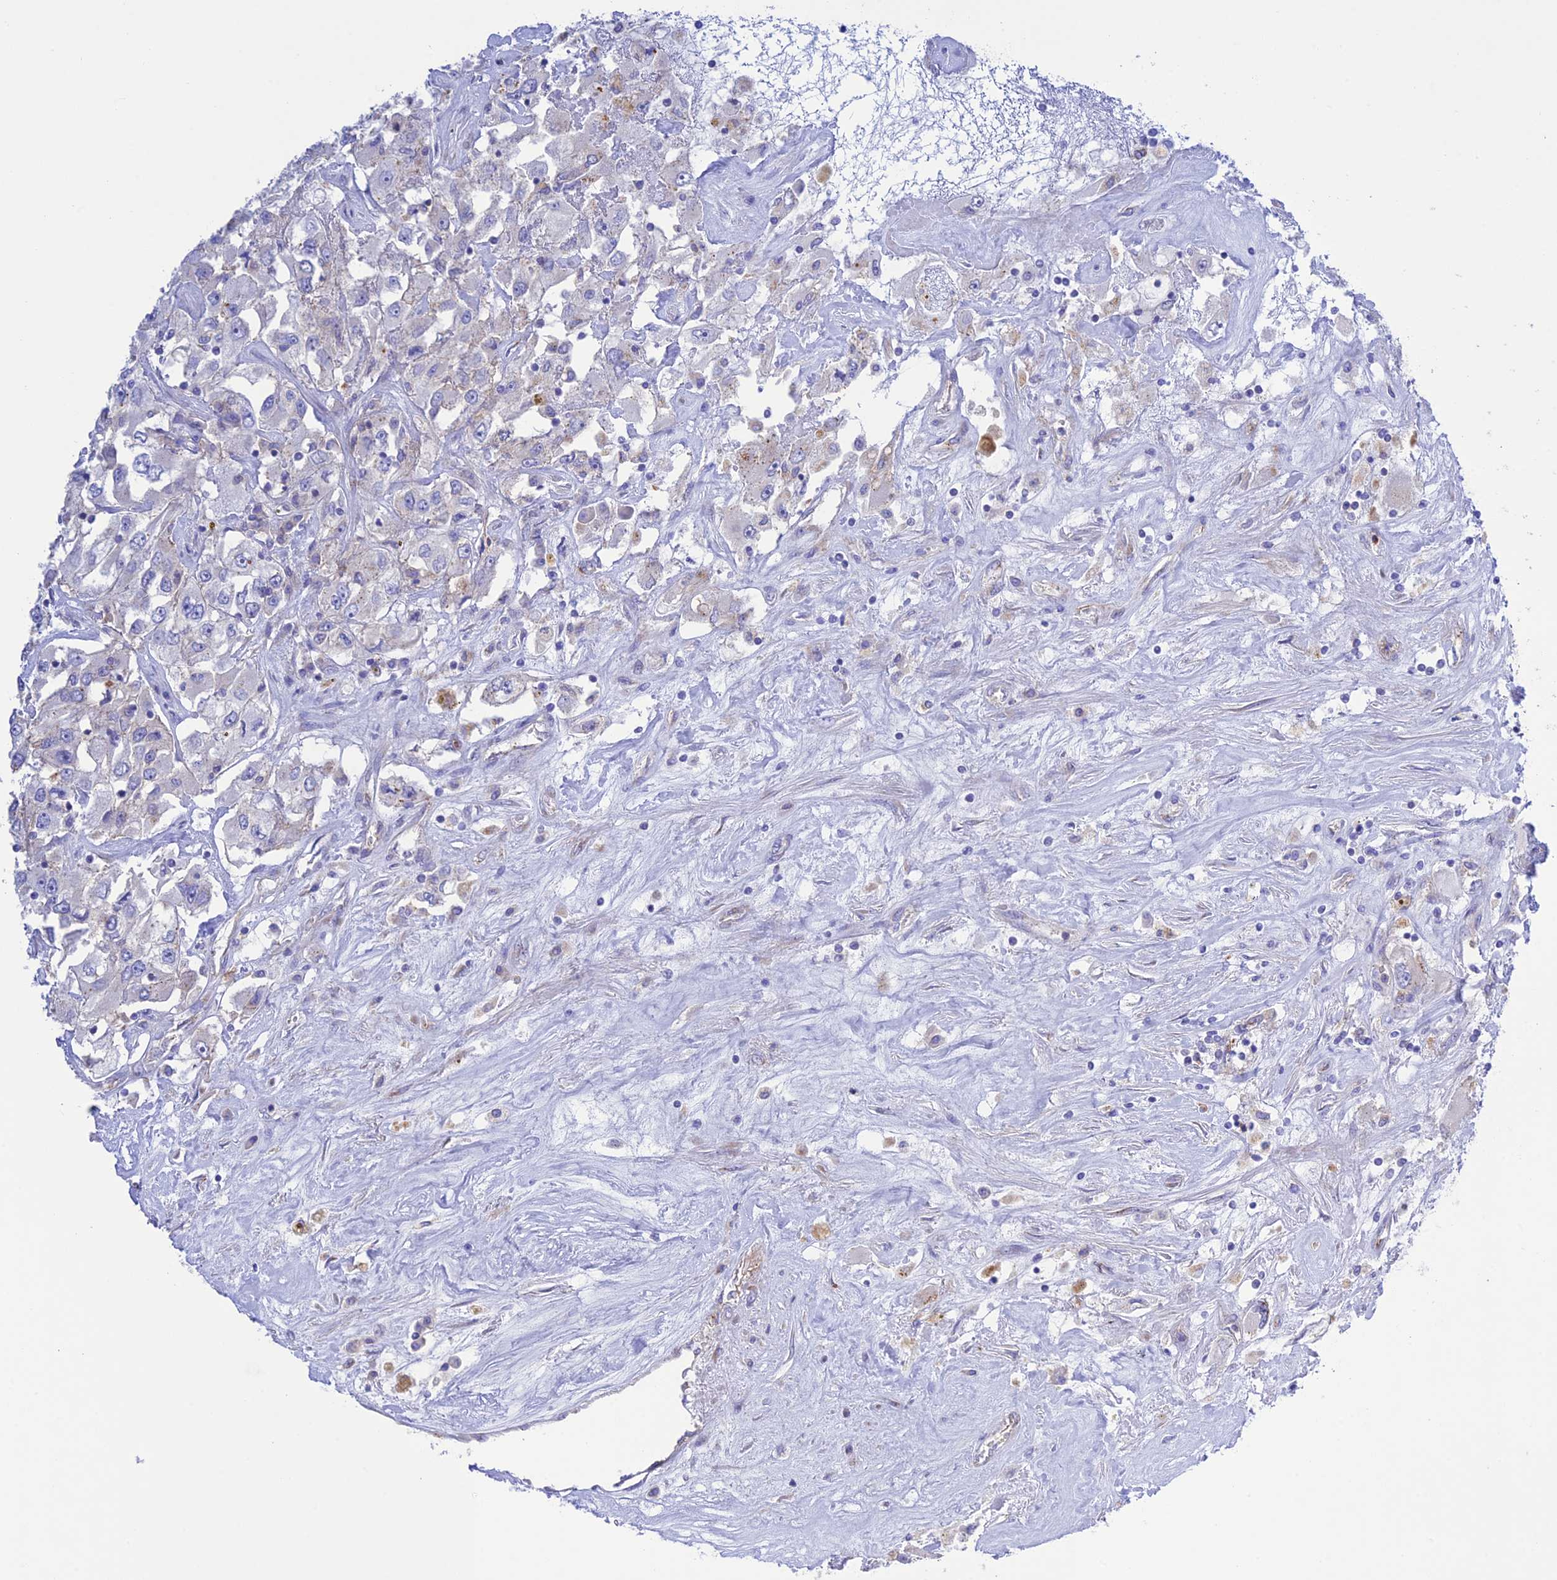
{"staining": {"intensity": "negative", "quantity": "none", "location": "none"}, "tissue": "renal cancer", "cell_type": "Tumor cells", "image_type": "cancer", "snomed": [{"axis": "morphology", "description": "Adenocarcinoma, NOS"}, {"axis": "topography", "description": "Kidney"}], "caption": "This micrograph is of renal cancer stained with immunohistochemistry to label a protein in brown with the nuclei are counter-stained blue. There is no positivity in tumor cells. Brightfield microscopy of immunohistochemistry stained with DAB (brown) and hematoxylin (blue), captured at high magnification.", "gene": "CHSY3", "patient": {"sex": "female", "age": 52}}